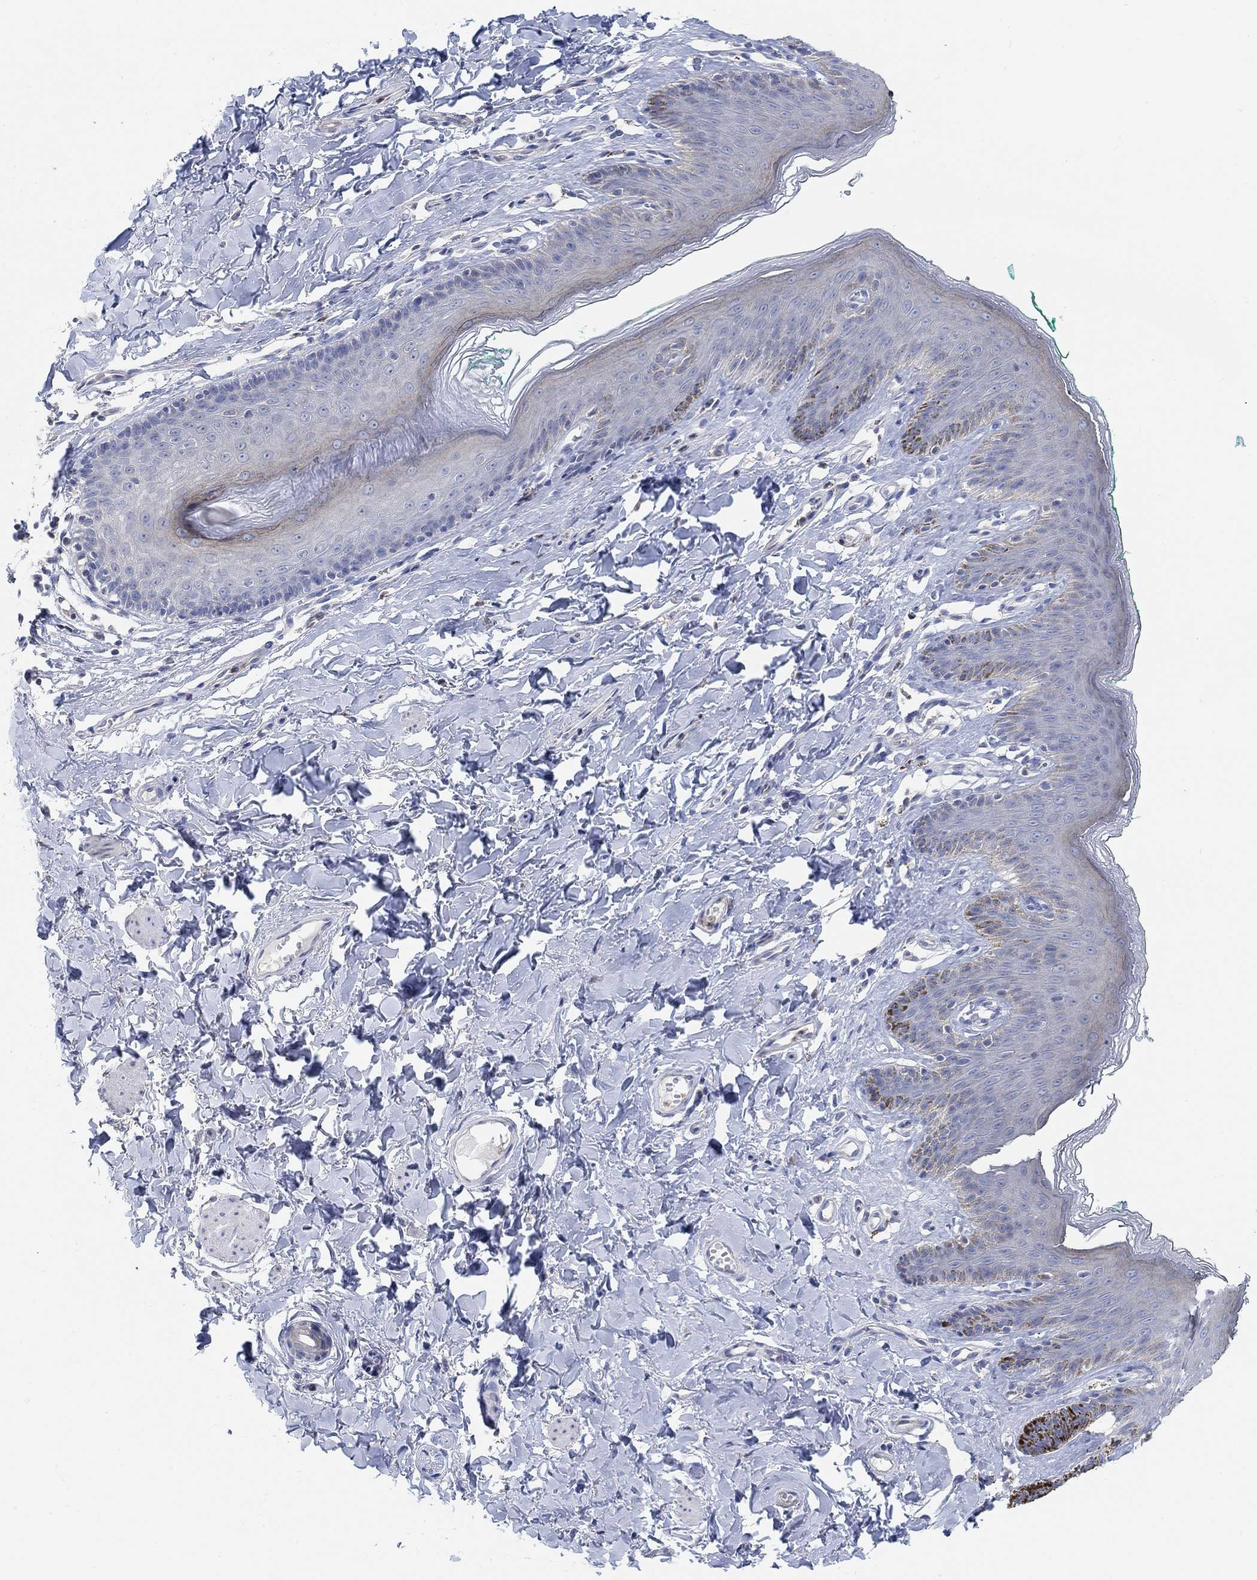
{"staining": {"intensity": "negative", "quantity": "none", "location": "none"}, "tissue": "skin", "cell_type": "Epidermal cells", "image_type": "normal", "snomed": [{"axis": "morphology", "description": "Normal tissue, NOS"}, {"axis": "topography", "description": "Vulva"}], "caption": "High magnification brightfield microscopy of normal skin stained with DAB (3,3'-diaminobenzidine) (brown) and counterstained with hematoxylin (blue): epidermal cells show no significant staining.", "gene": "NLRP14", "patient": {"sex": "female", "age": 66}}